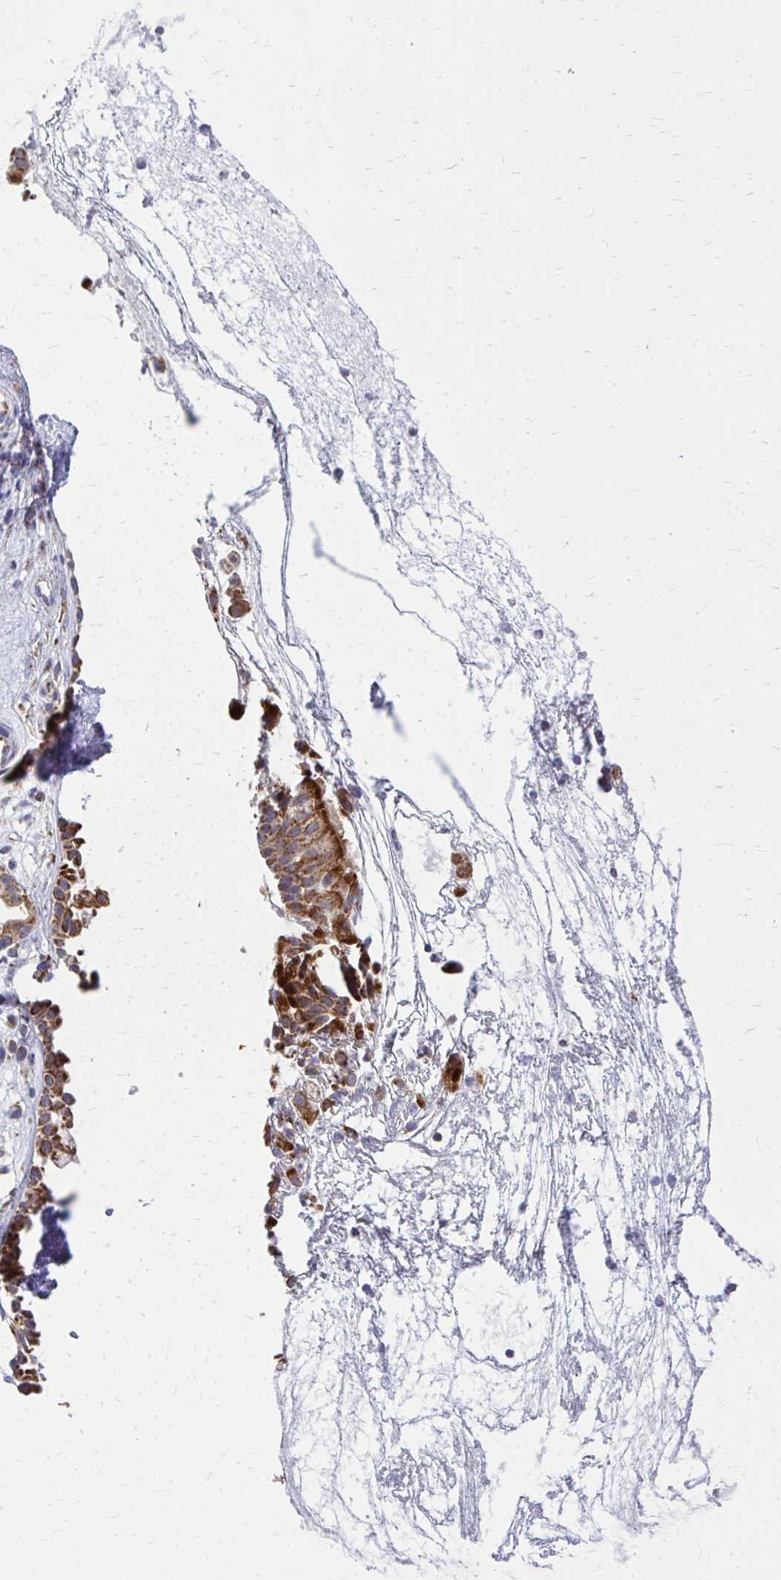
{"staining": {"intensity": "strong", "quantity": ">75%", "location": "cytoplasmic/membranous"}, "tissue": "nasopharynx", "cell_type": "Respiratory epithelial cells", "image_type": "normal", "snomed": [{"axis": "morphology", "description": "Normal tissue, NOS"}, {"axis": "morphology", "description": "Inflammation, NOS"}, {"axis": "topography", "description": "Nasopharynx"}], "caption": "Approximately >75% of respiratory epithelial cells in unremarkable human nasopharynx show strong cytoplasmic/membranous protein staining as visualized by brown immunohistochemical staining.", "gene": "MRPL19", "patient": {"sex": "male", "age": 54}}